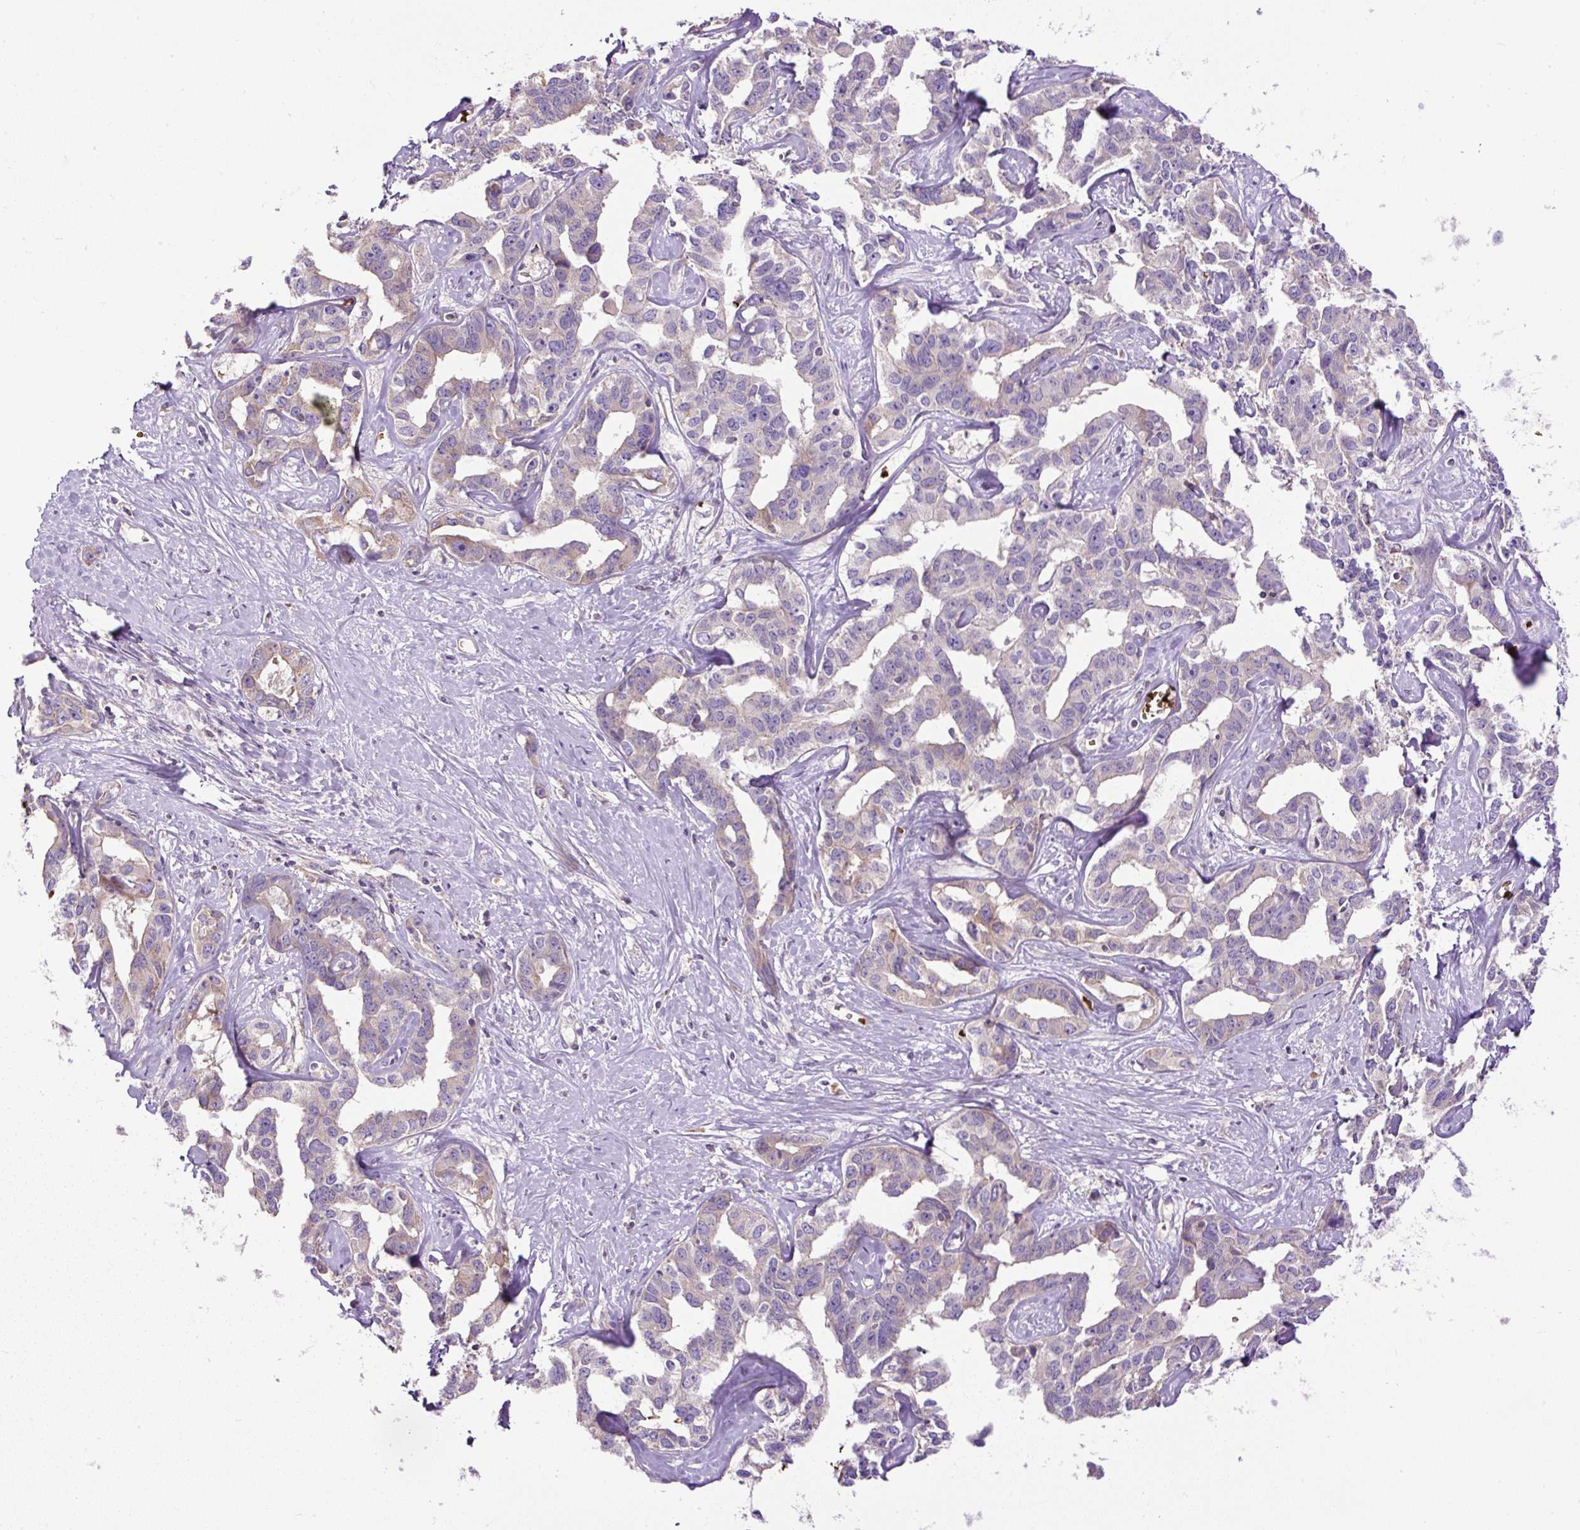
{"staining": {"intensity": "negative", "quantity": "none", "location": "none"}, "tissue": "liver cancer", "cell_type": "Tumor cells", "image_type": "cancer", "snomed": [{"axis": "morphology", "description": "Cholangiocarcinoma"}, {"axis": "topography", "description": "Liver"}], "caption": "This micrograph is of liver cancer stained with immunohistochemistry to label a protein in brown with the nuclei are counter-stained blue. There is no expression in tumor cells.", "gene": "CXCL13", "patient": {"sex": "male", "age": 59}}